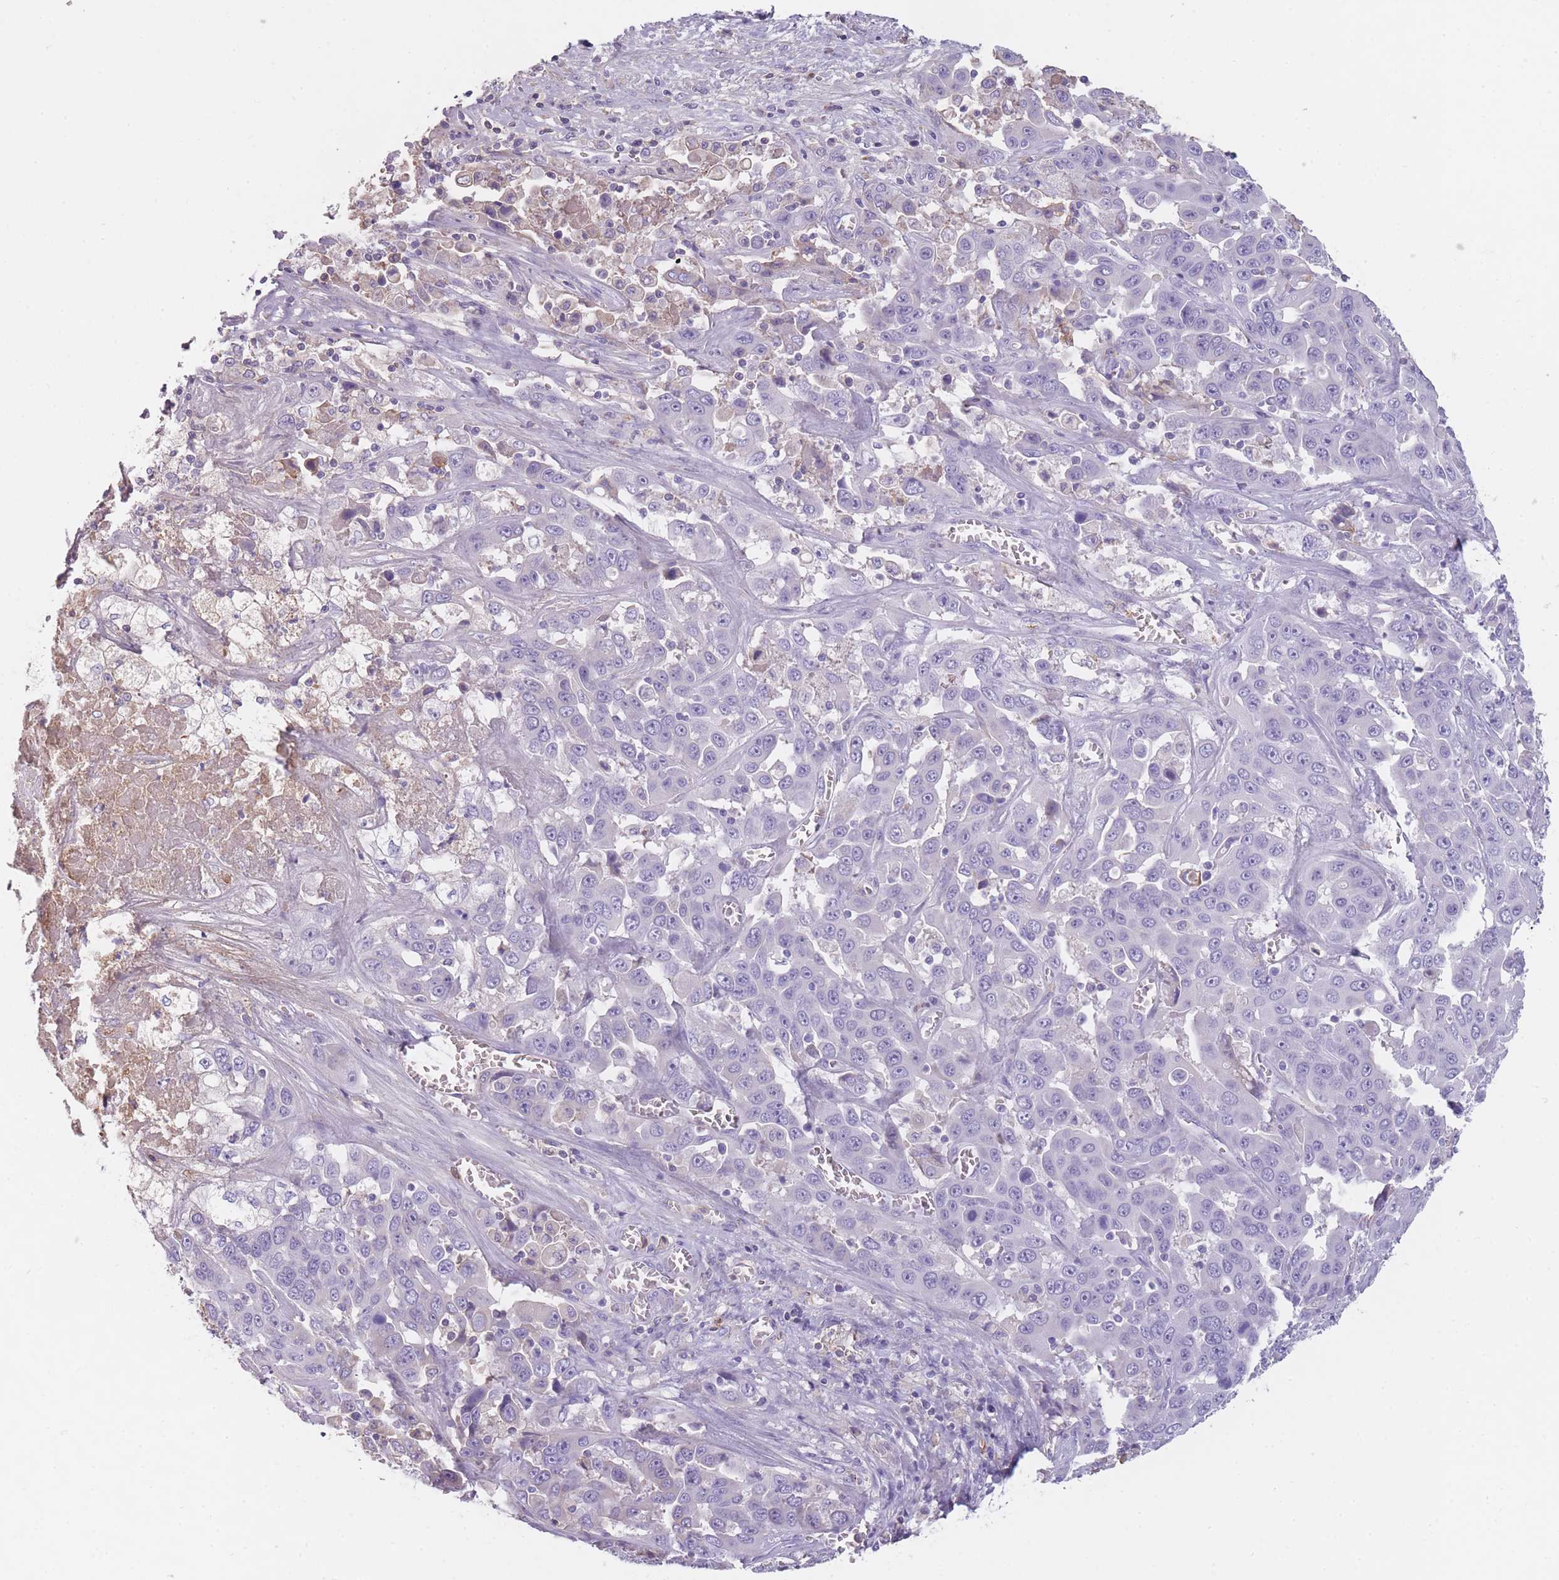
{"staining": {"intensity": "negative", "quantity": "none", "location": "none"}, "tissue": "liver cancer", "cell_type": "Tumor cells", "image_type": "cancer", "snomed": [{"axis": "morphology", "description": "Cholangiocarcinoma"}, {"axis": "topography", "description": "Liver"}], "caption": "IHC micrograph of neoplastic tissue: cholangiocarcinoma (liver) stained with DAB (3,3'-diaminobenzidine) exhibits no significant protein expression in tumor cells. Brightfield microscopy of immunohistochemistry stained with DAB (3,3'-diaminobenzidine) (brown) and hematoxylin (blue), captured at high magnification.", "gene": "CR1L", "patient": {"sex": "female", "age": 52}}